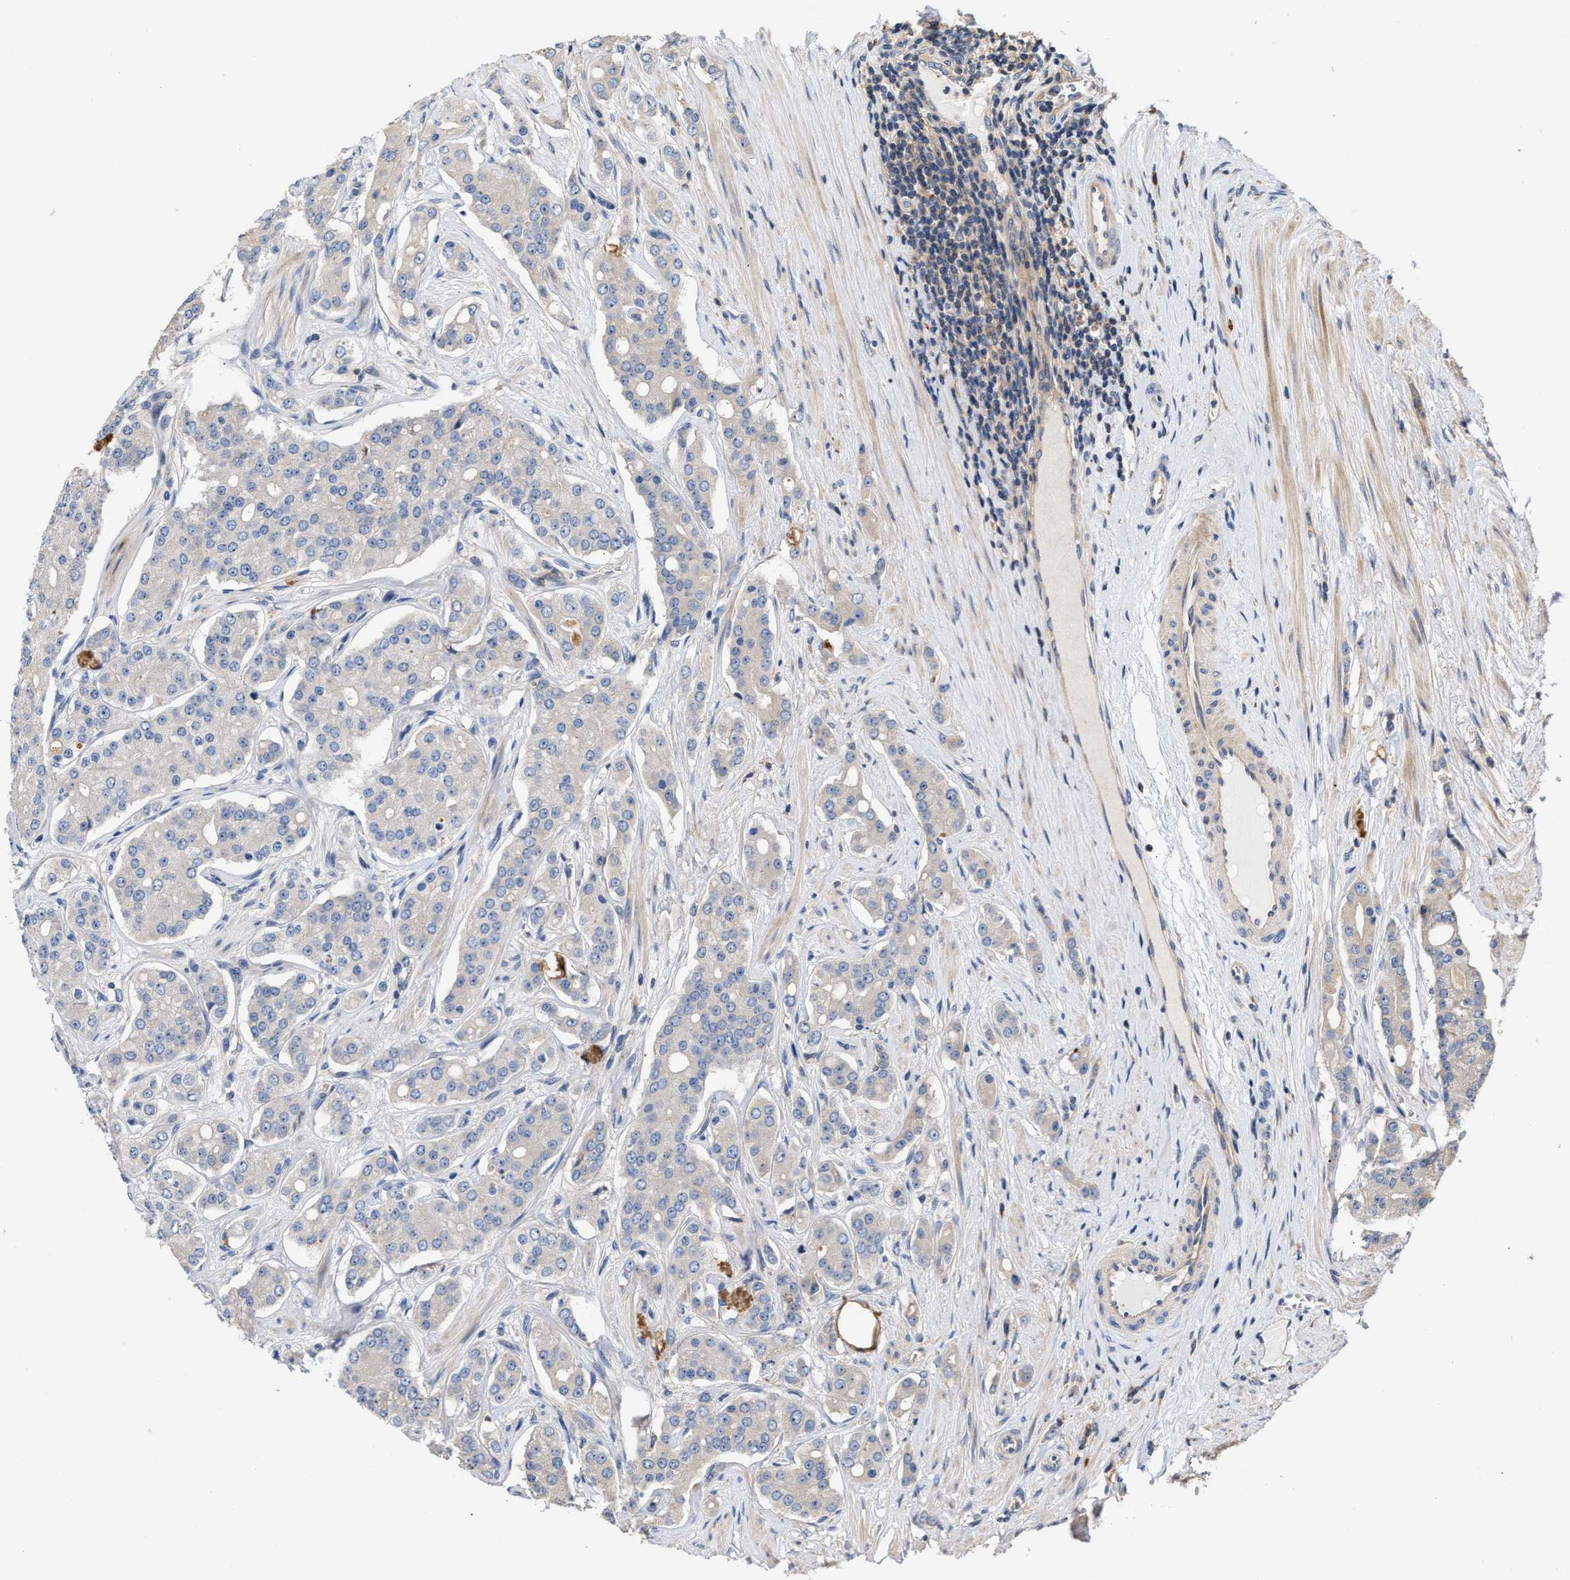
{"staining": {"intensity": "negative", "quantity": "none", "location": "none"}, "tissue": "prostate cancer", "cell_type": "Tumor cells", "image_type": "cancer", "snomed": [{"axis": "morphology", "description": "Adenocarcinoma, High grade"}, {"axis": "topography", "description": "Prostate"}], "caption": "An immunohistochemistry image of high-grade adenocarcinoma (prostate) is shown. There is no staining in tumor cells of high-grade adenocarcinoma (prostate).", "gene": "CLIP2", "patient": {"sex": "male", "age": 71}}